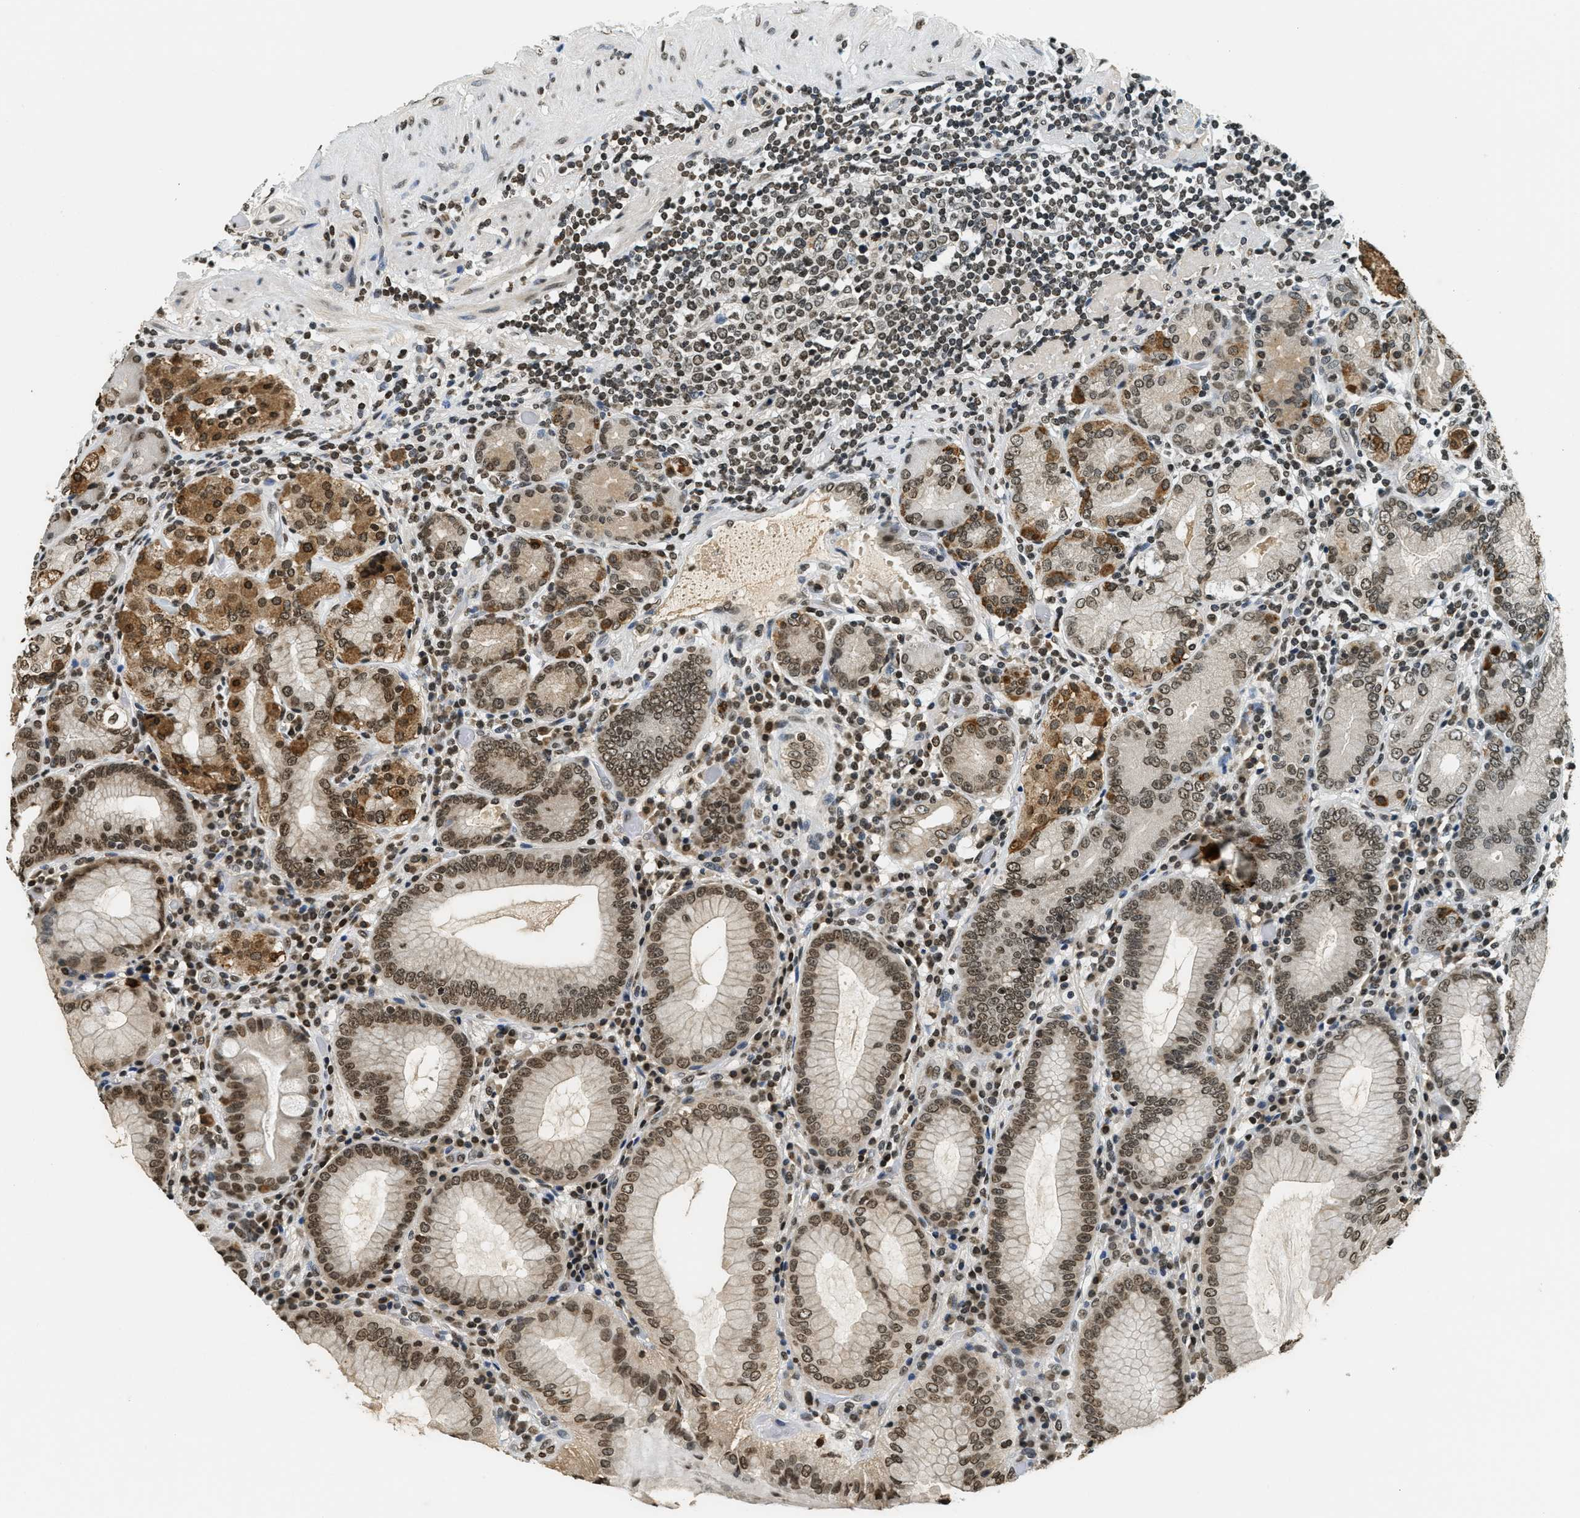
{"staining": {"intensity": "moderate", "quantity": ">75%", "location": "cytoplasmic/membranous,nuclear"}, "tissue": "stomach", "cell_type": "Glandular cells", "image_type": "normal", "snomed": [{"axis": "morphology", "description": "Normal tissue, NOS"}, {"axis": "topography", "description": "Stomach, lower"}], "caption": "Immunohistochemical staining of normal human stomach reveals moderate cytoplasmic/membranous,nuclear protein positivity in approximately >75% of glandular cells. (Brightfield microscopy of DAB IHC at high magnification).", "gene": "LDB2", "patient": {"sex": "female", "age": 76}}